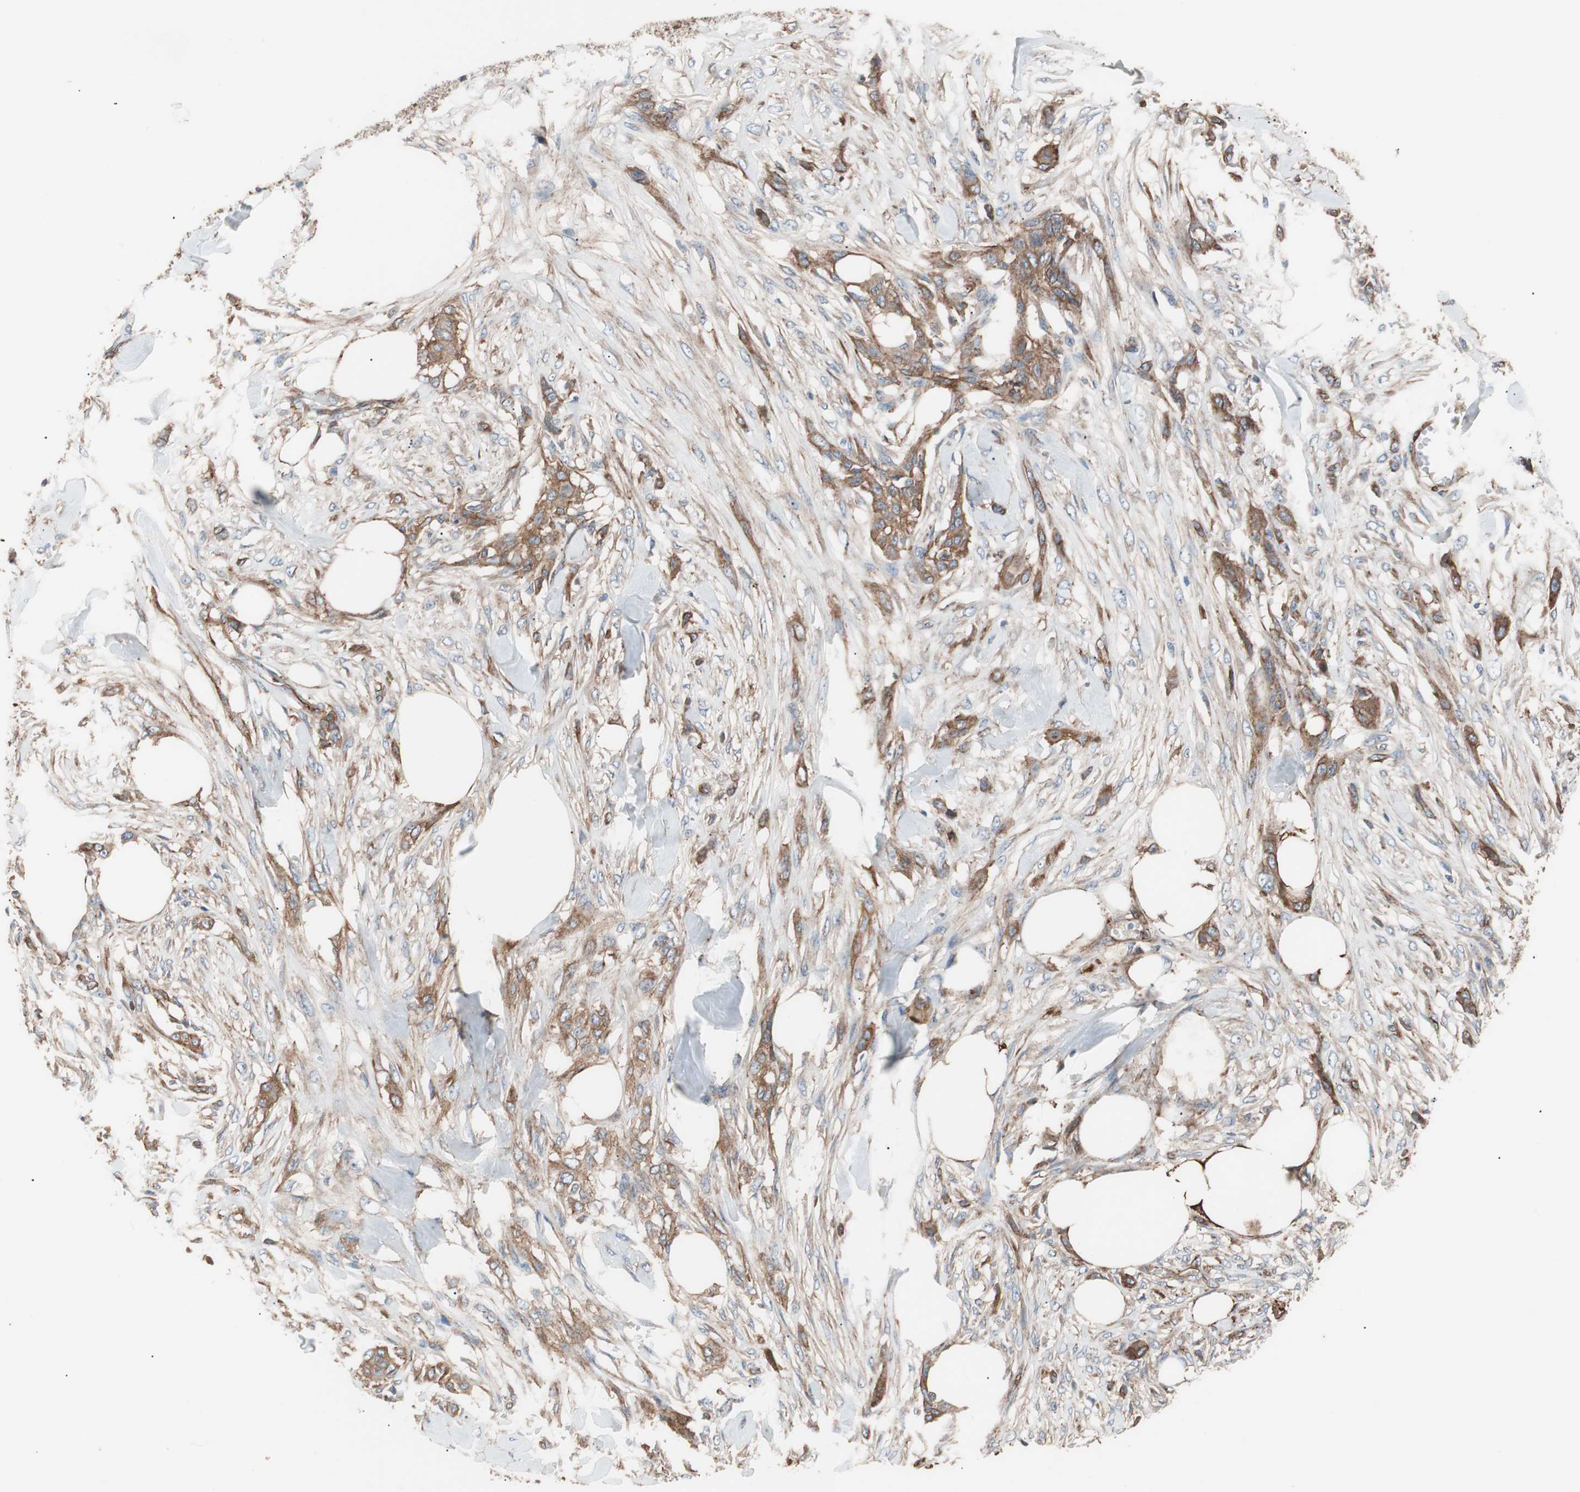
{"staining": {"intensity": "moderate", "quantity": "<25%", "location": "cytoplasmic/membranous"}, "tissue": "skin cancer", "cell_type": "Tumor cells", "image_type": "cancer", "snomed": [{"axis": "morphology", "description": "Squamous cell carcinoma, NOS"}, {"axis": "topography", "description": "Skin"}], "caption": "Skin squamous cell carcinoma stained with IHC shows moderate cytoplasmic/membranous positivity in approximately <25% of tumor cells.", "gene": "SPINT1", "patient": {"sex": "female", "age": 59}}